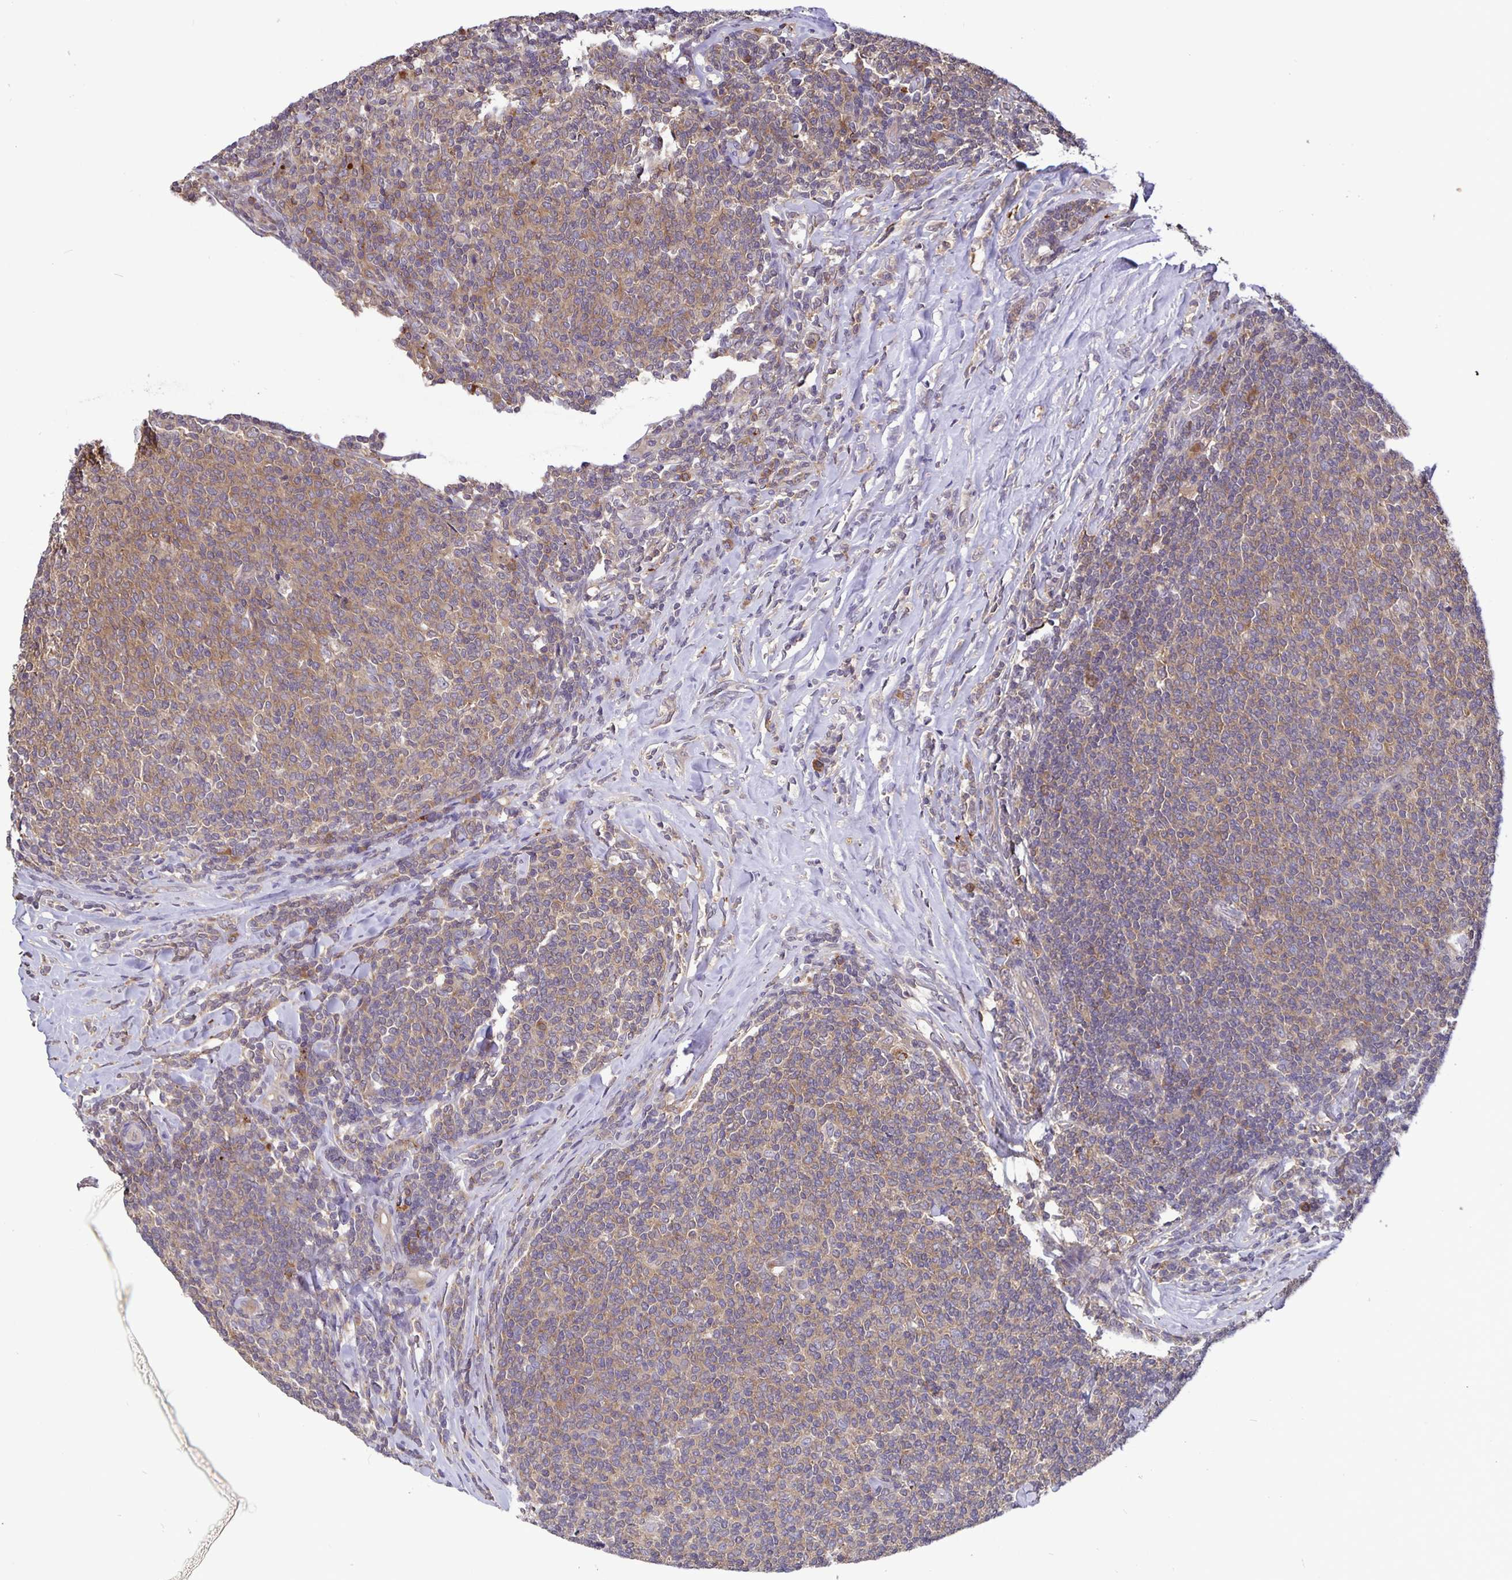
{"staining": {"intensity": "moderate", "quantity": "25%-75%", "location": "cytoplasmic/membranous"}, "tissue": "lymphoma", "cell_type": "Tumor cells", "image_type": "cancer", "snomed": [{"axis": "morphology", "description": "Malignant lymphoma, non-Hodgkin's type, Low grade"}, {"axis": "topography", "description": "Lymph node"}], "caption": "An image showing moderate cytoplasmic/membranous expression in approximately 25%-75% of tumor cells in low-grade malignant lymphoma, non-Hodgkin's type, as visualized by brown immunohistochemical staining.", "gene": "FEM1C", "patient": {"sex": "male", "age": 52}}